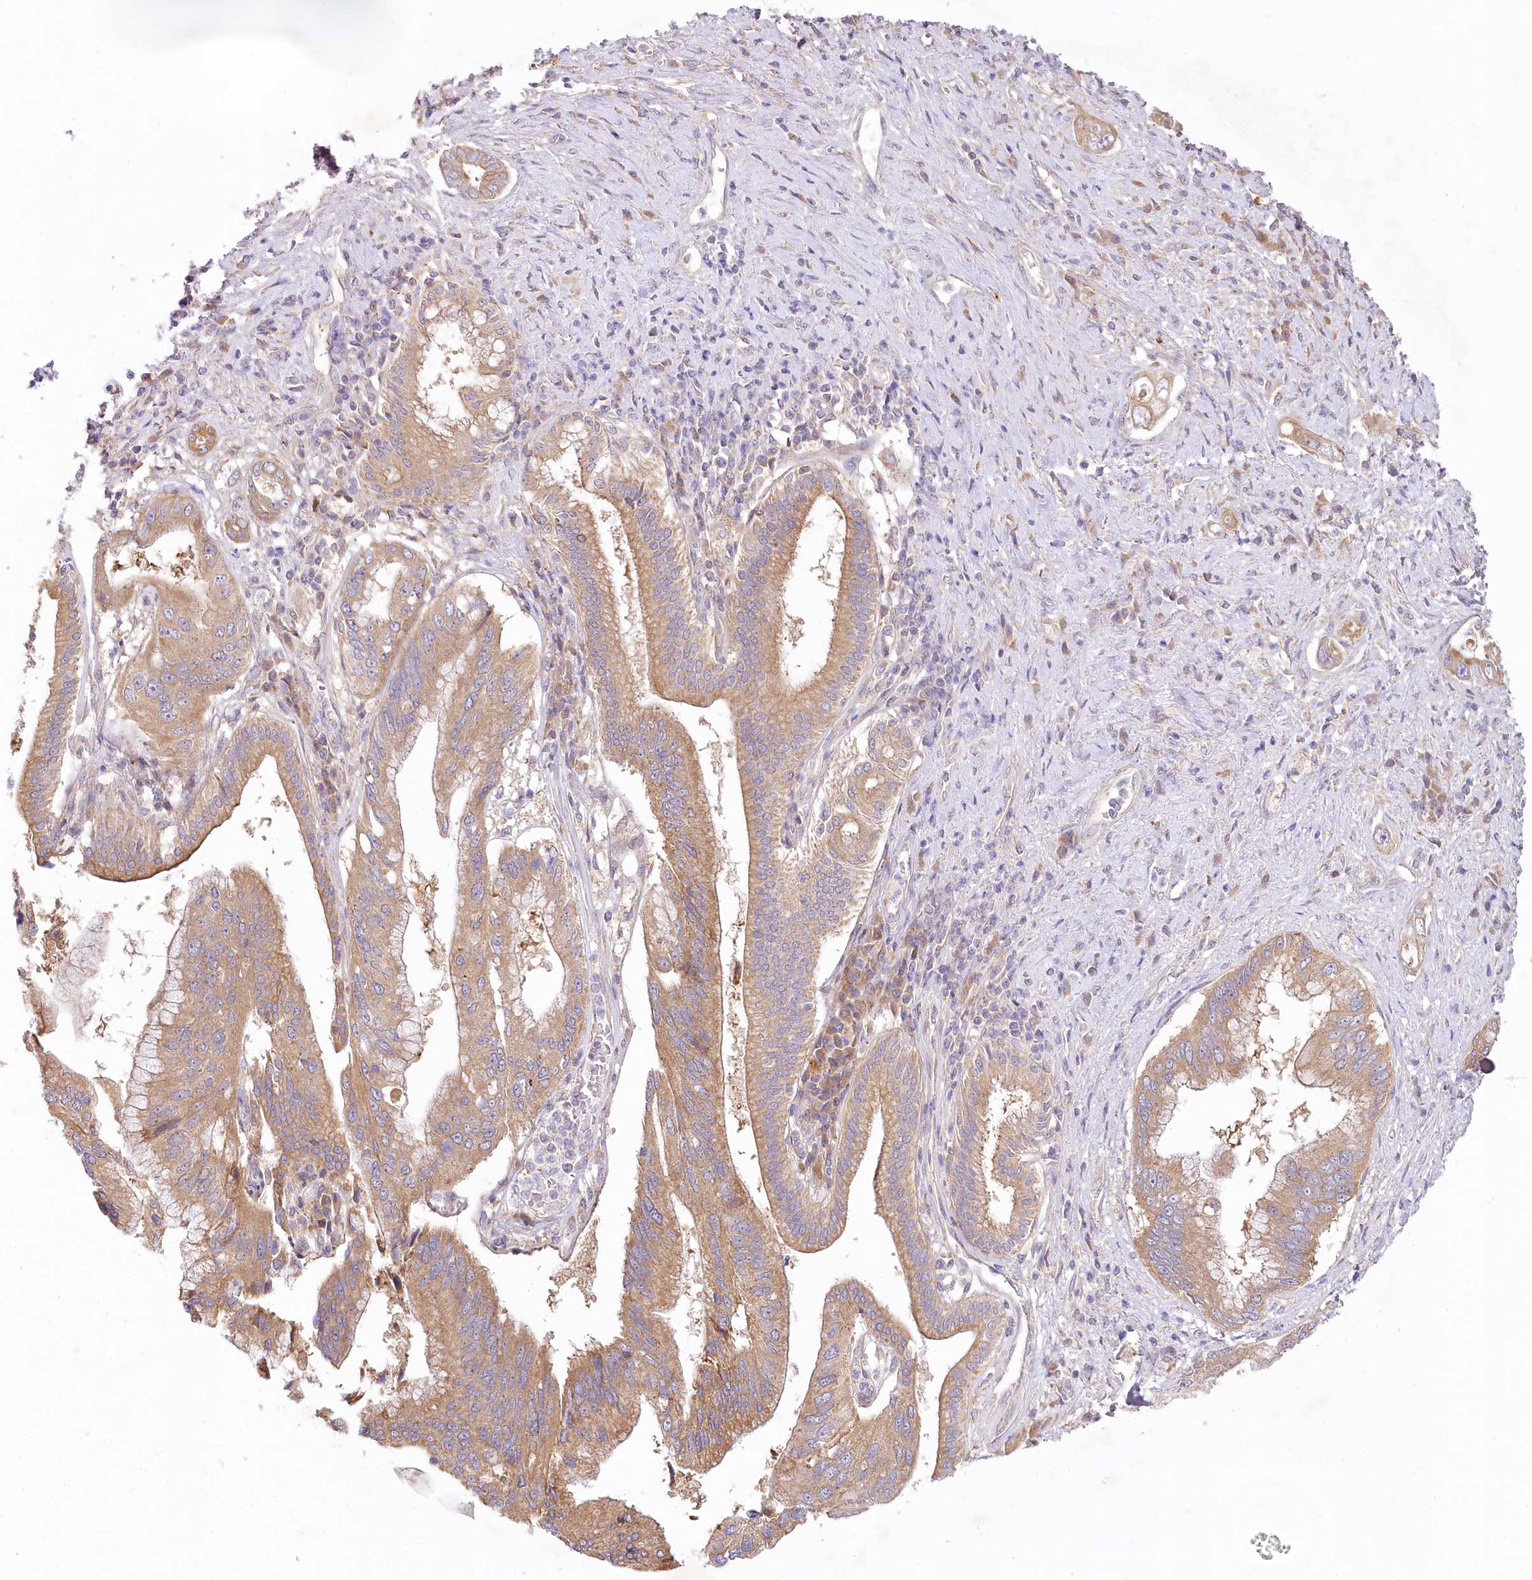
{"staining": {"intensity": "moderate", "quantity": ">75%", "location": "cytoplasmic/membranous"}, "tissue": "pancreatic cancer", "cell_type": "Tumor cells", "image_type": "cancer", "snomed": [{"axis": "morphology", "description": "Inflammation, NOS"}, {"axis": "morphology", "description": "Adenocarcinoma, NOS"}, {"axis": "topography", "description": "Pancreas"}], "caption": "Brown immunohistochemical staining in pancreatic cancer demonstrates moderate cytoplasmic/membranous staining in approximately >75% of tumor cells.", "gene": "PYROXD1", "patient": {"sex": "female", "age": 56}}